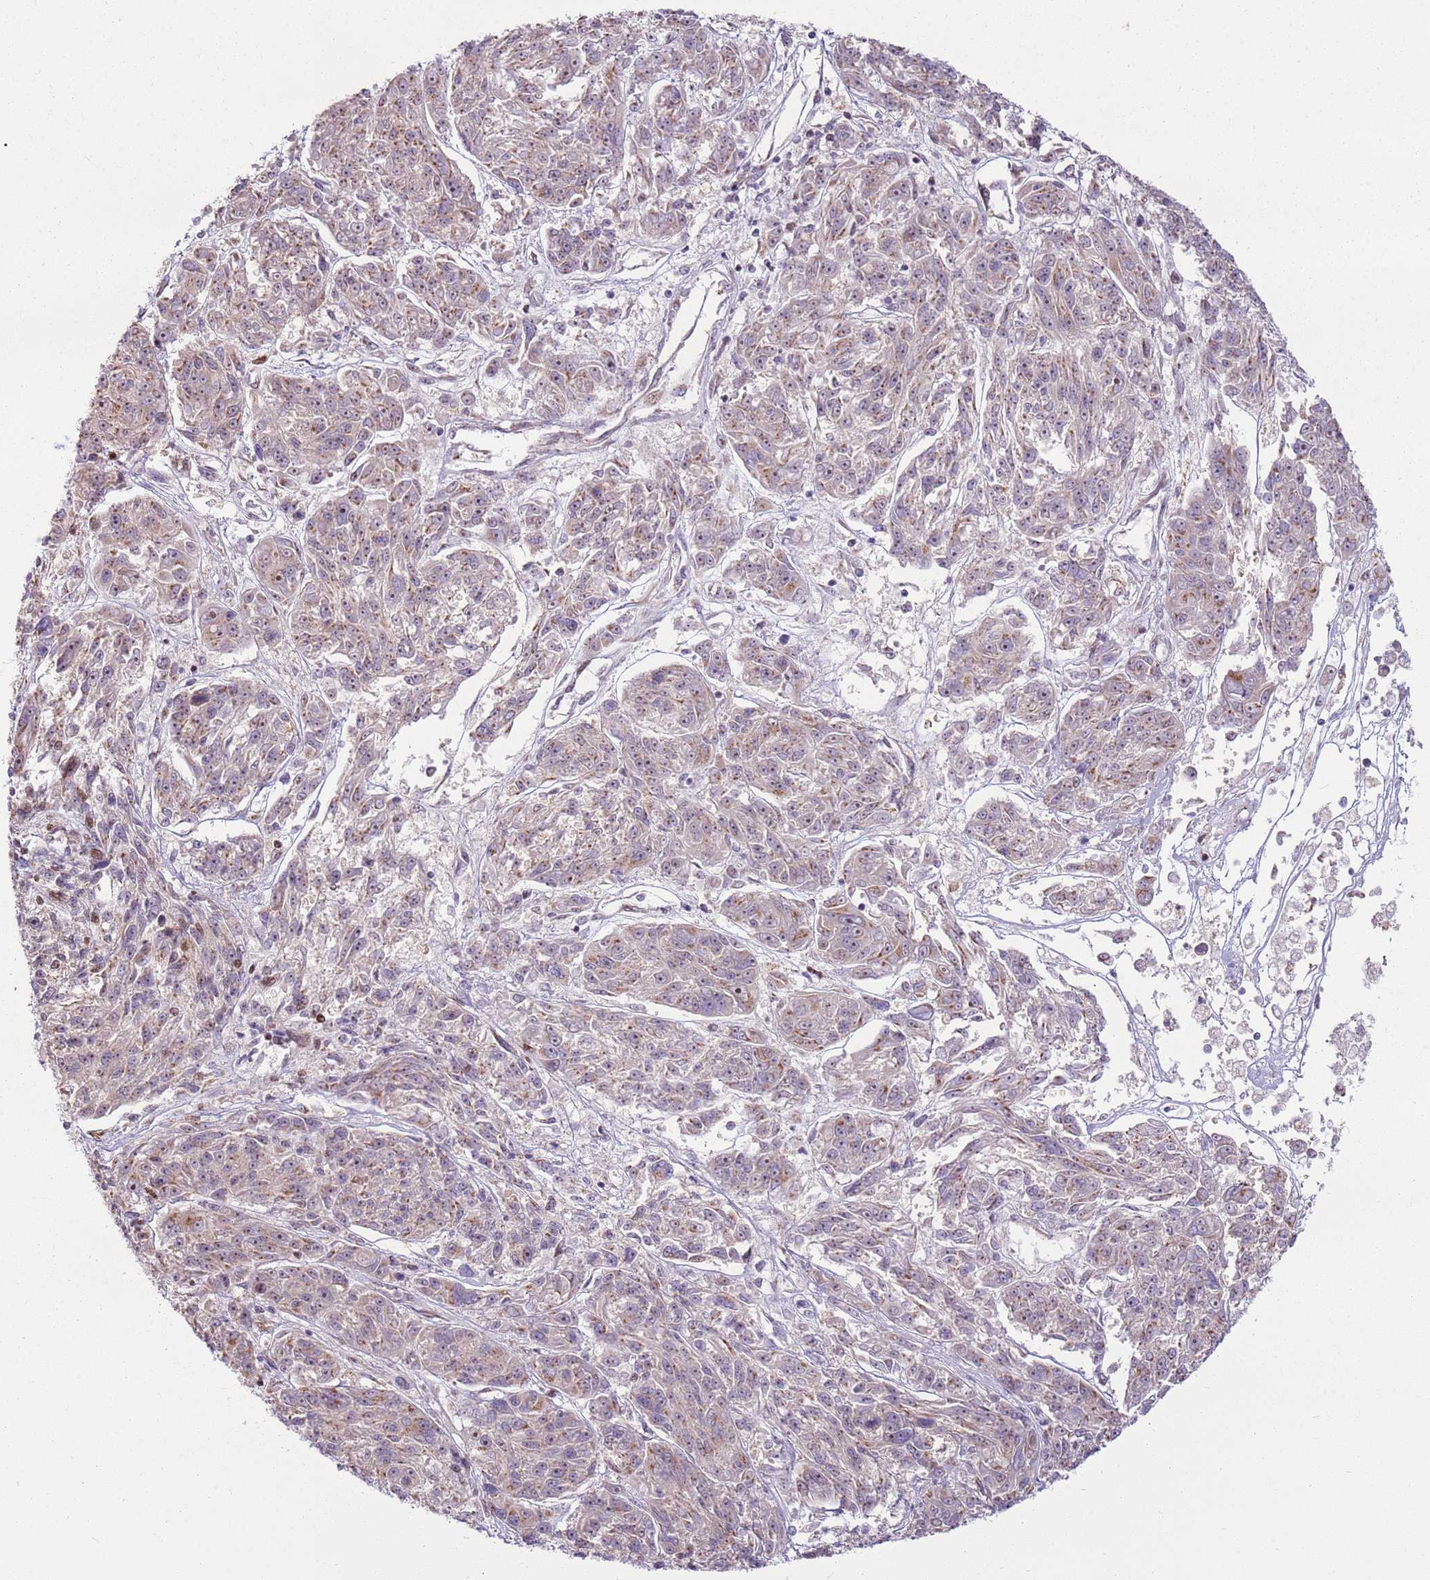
{"staining": {"intensity": "weak", "quantity": "<25%", "location": "nuclear"}, "tissue": "melanoma", "cell_type": "Tumor cells", "image_type": "cancer", "snomed": [{"axis": "morphology", "description": "Malignant melanoma, NOS"}, {"axis": "topography", "description": "Skin"}], "caption": "Immunohistochemistry of human malignant melanoma displays no staining in tumor cells. (IHC, brightfield microscopy, high magnification).", "gene": "PCTP", "patient": {"sex": "male", "age": 53}}